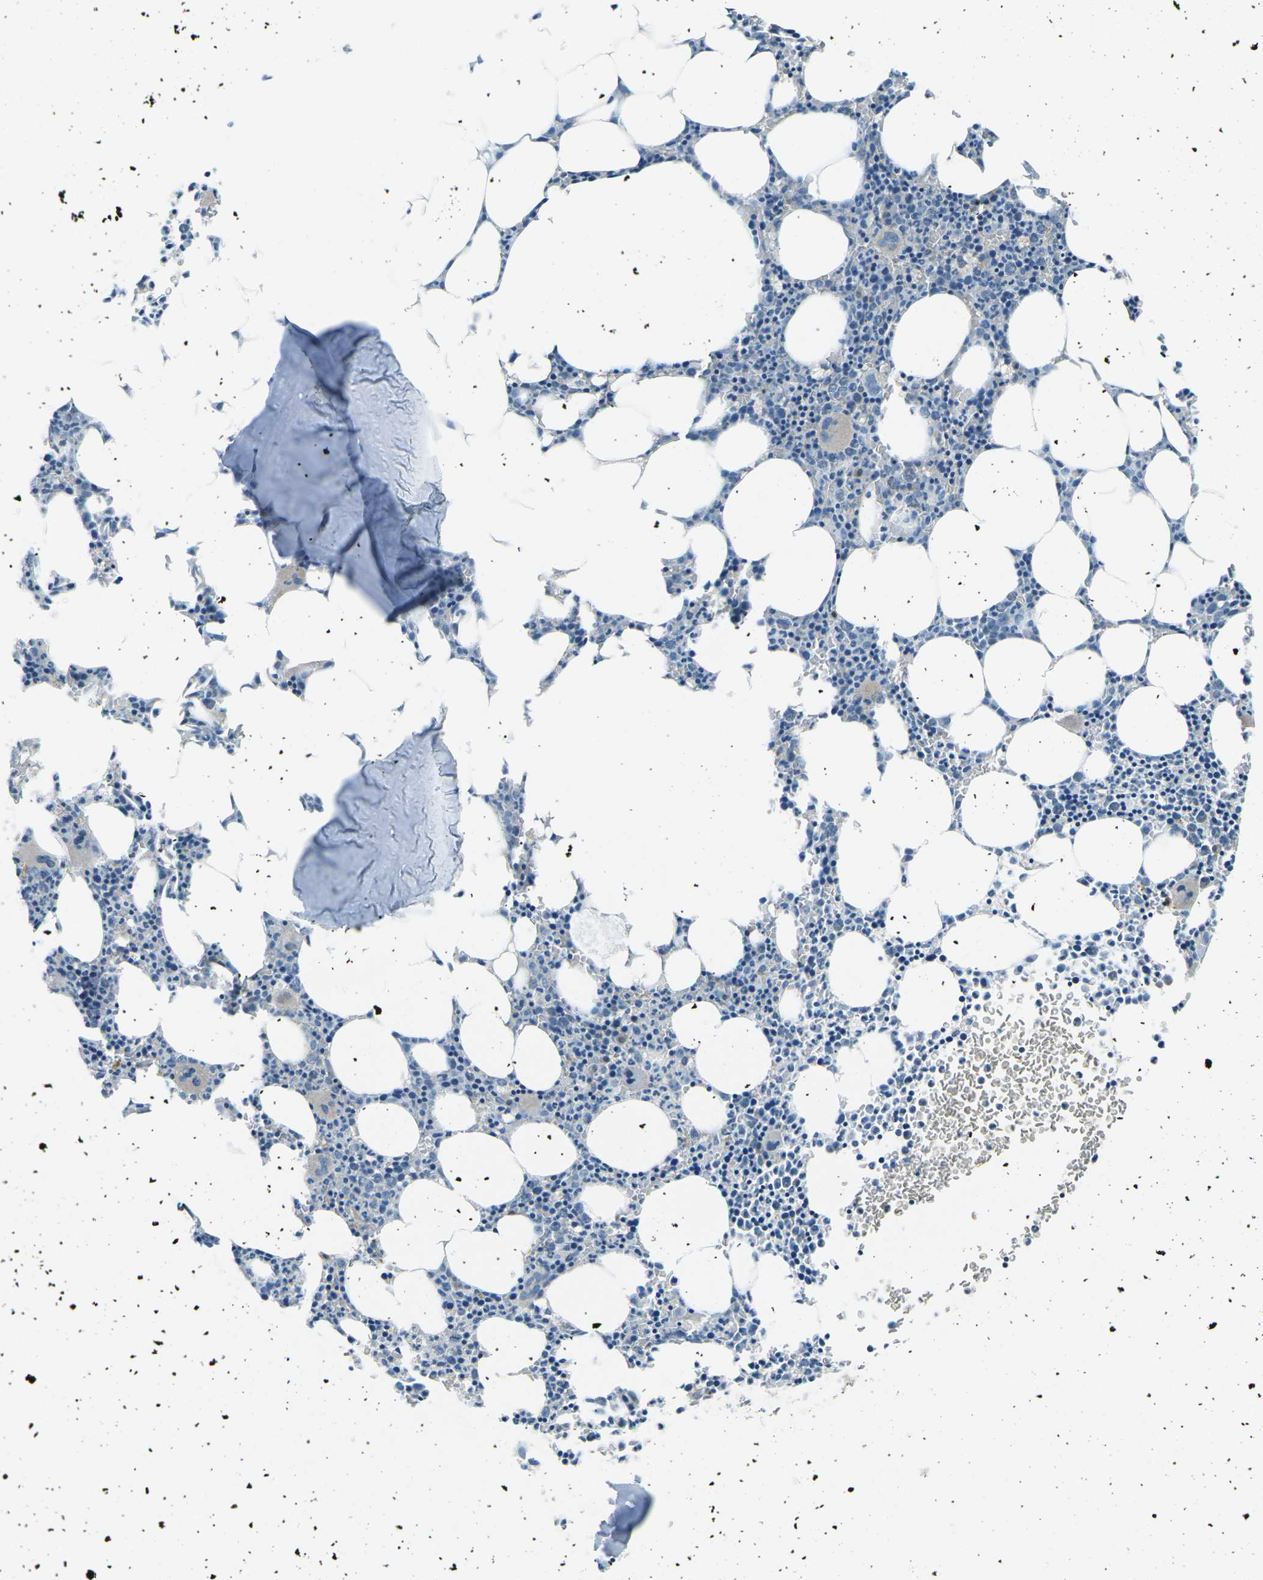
{"staining": {"intensity": "strong", "quantity": "<25%", "location": "nuclear"}, "tissue": "bone marrow", "cell_type": "Hematopoietic cells", "image_type": "normal", "snomed": [{"axis": "morphology", "description": "Normal tissue, NOS"}, {"axis": "morphology", "description": "Inflammation, NOS"}, {"axis": "topography", "description": "Bone marrow"}], "caption": "Brown immunohistochemical staining in benign human bone marrow demonstrates strong nuclear staining in approximately <25% of hematopoietic cells. The staining is performed using DAB (3,3'-diaminobenzidine) brown chromogen to label protein expression. The nuclei are counter-stained blue using hematoxylin.", "gene": "PRKCA", "patient": {"sex": "female", "age": 61}}